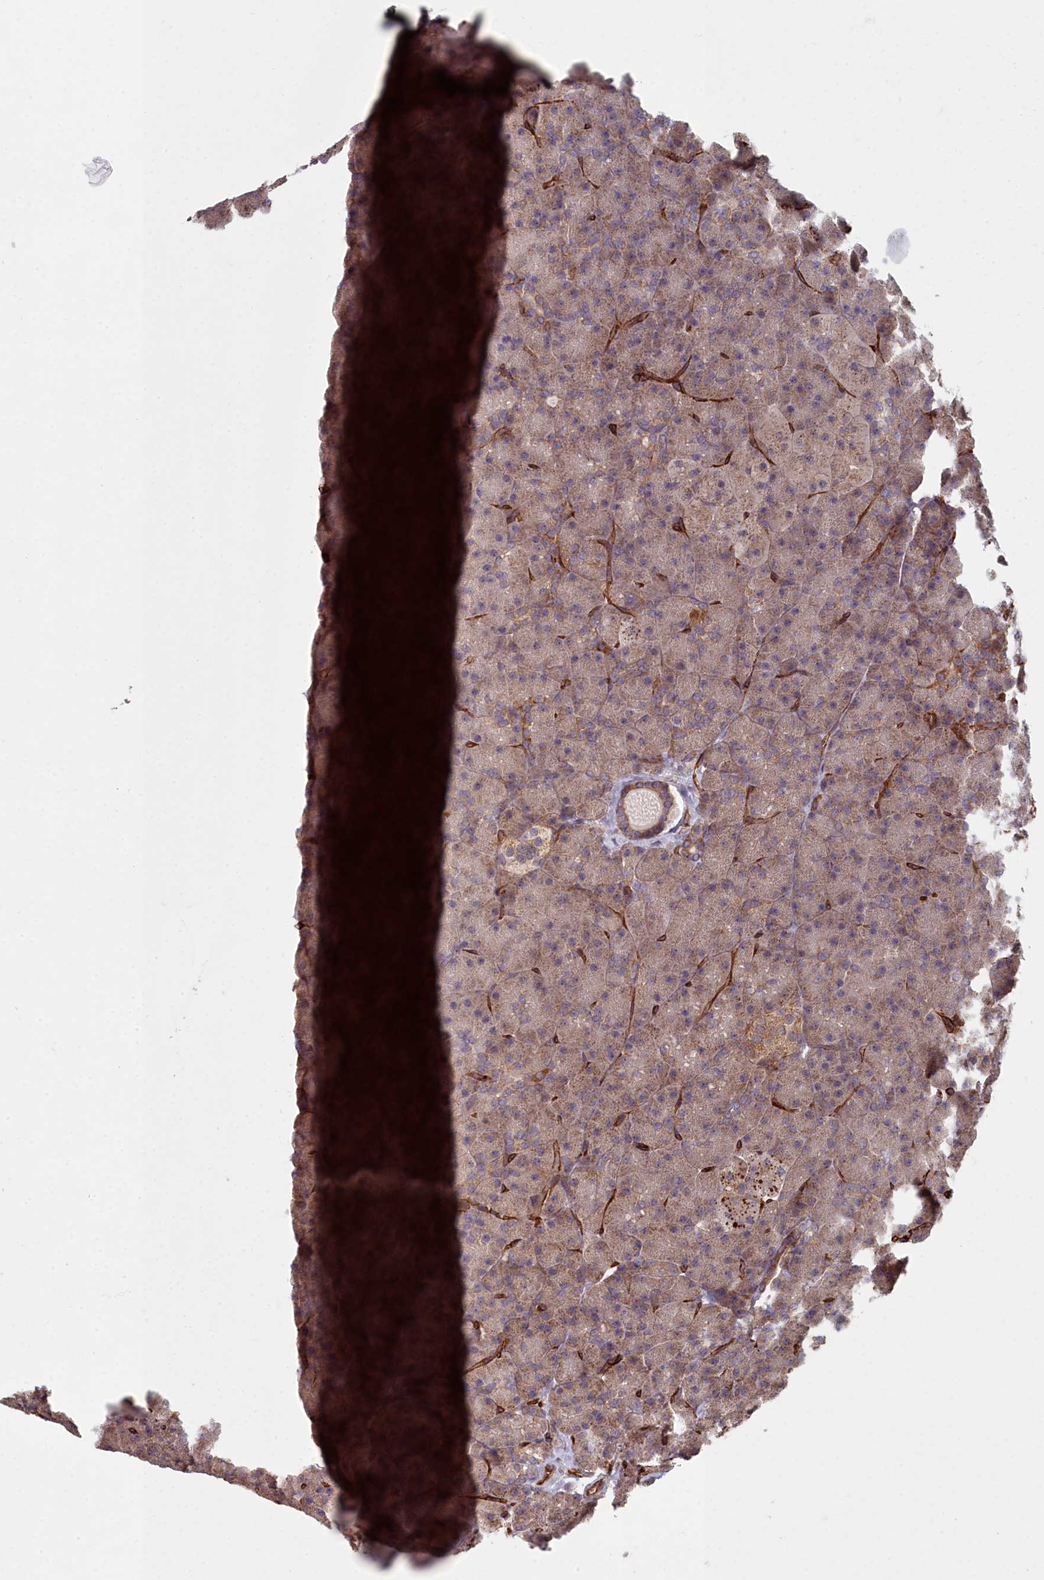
{"staining": {"intensity": "moderate", "quantity": ">75%", "location": "cytoplasmic/membranous"}, "tissue": "pancreas", "cell_type": "Exocrine glandular cells", "image_type": "normal", "snomed": [{"axis": "morphology", "description": "Normal tissue, NOS"}, {"axis": "topography", "description": "Pancreas"}], "caption": "Protein staining exhibits moderate cytoplasmic/membranous positivity in about >75% of exocrine glandular cells in benign pancreas.", "gene": "TSPYL4", "patient": {"sex": "male", "age": 36}}